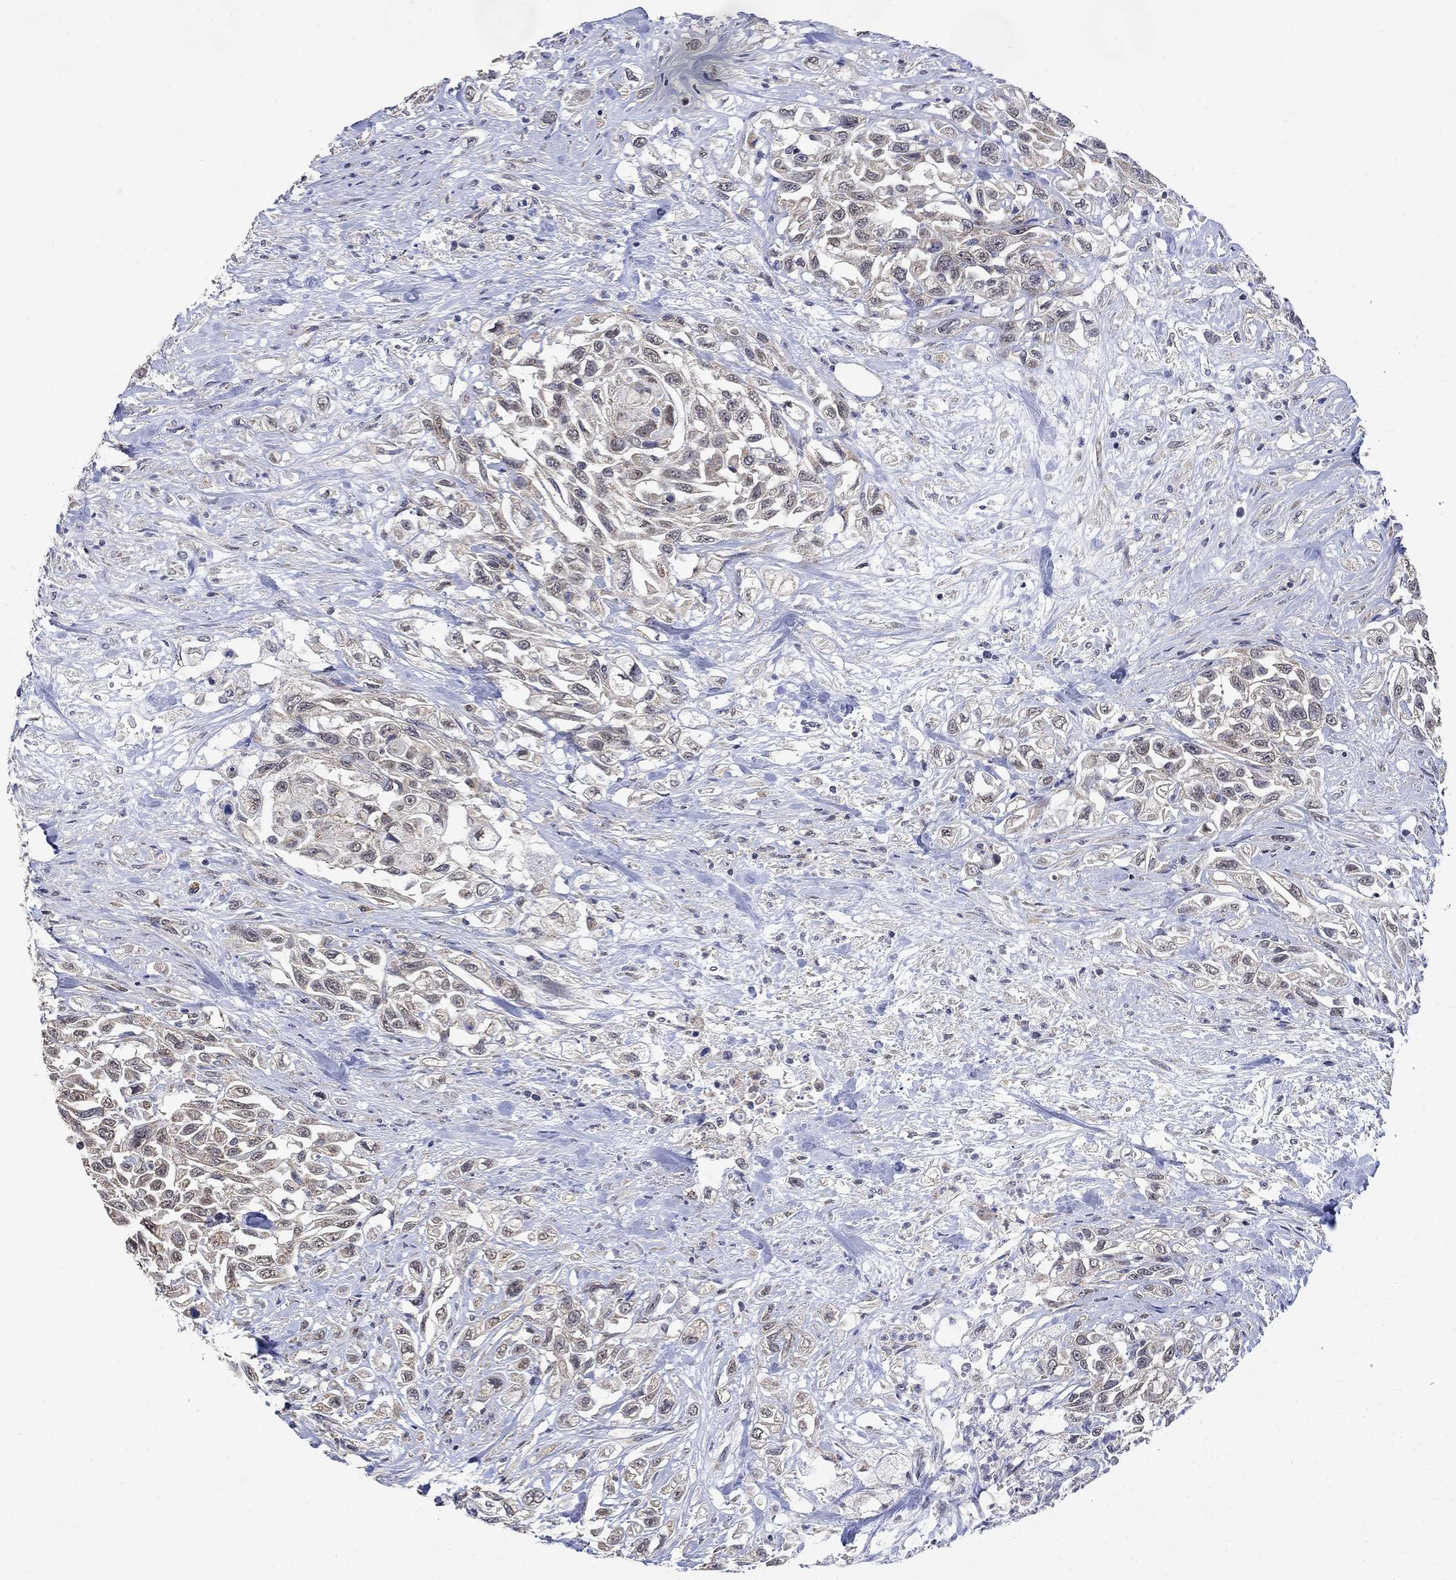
{"staining": {"intensity": "negative", "quantity": "none", "location": "none"}, "tissue": "urothelial cancer", "cell_type": "Tumor cells", "image_type": "cancer", "snomed": [{"axis": "morphology", "description": "Urothelial carcinoma, High grade"}, {"axis": "topography", "description": "Urinary bladder"}], "caption": "Immunohistochemistry photomicrograph of neoplastic tissue: human urothelial cancer stained with DAB (3,3'-diaminobenzidine) demonstrates no significant protein expression in tumor cells. (Brightfield microscopy of DAB (3,3'-diaminobenzidine) IHC at high magnification).", "gene": "ANKRA2", "patient": {"sex": "female", "age": 56}}